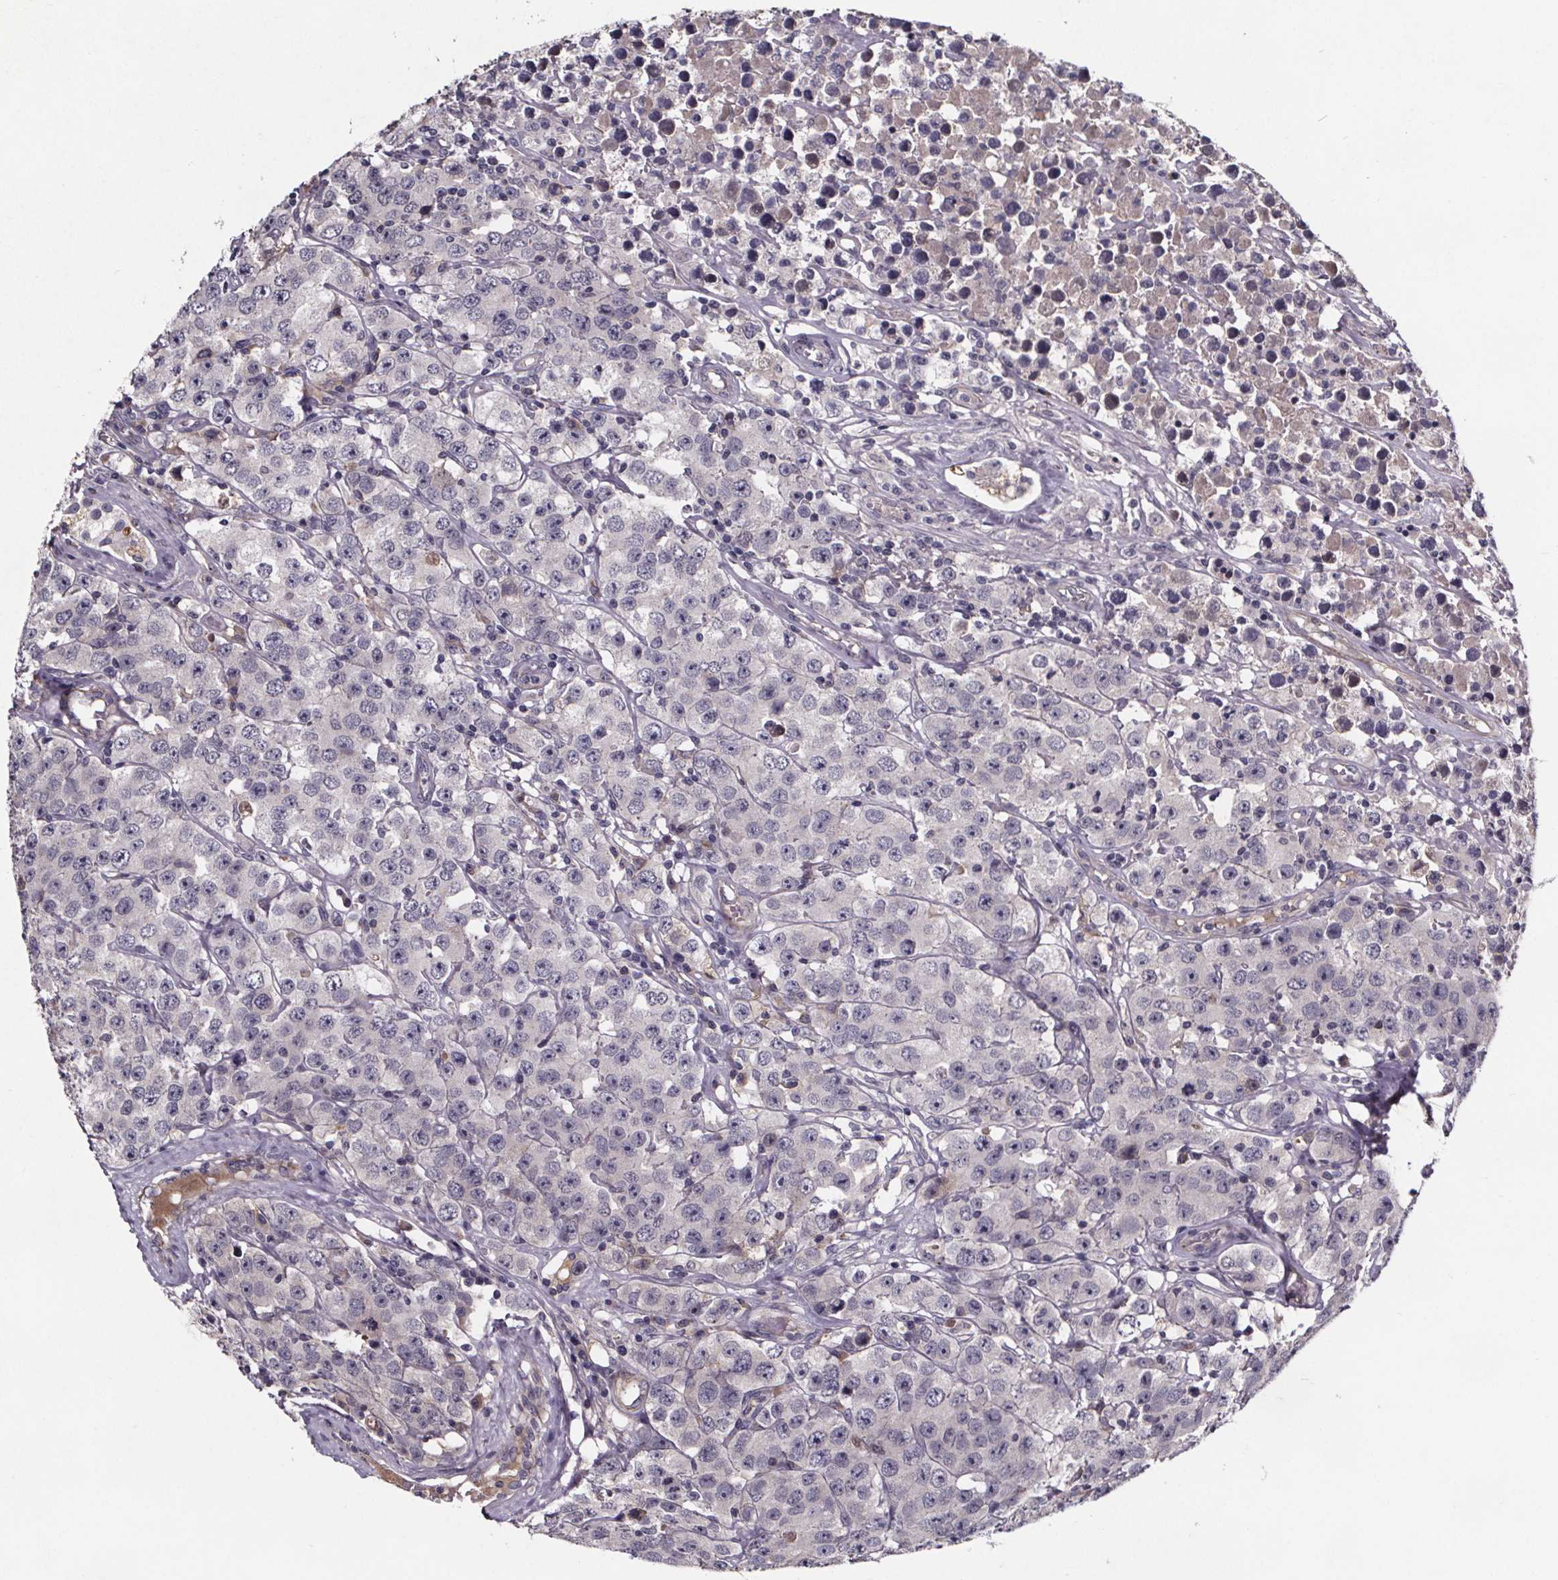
{"staining": {"intensity": "negative", "quantity": "none", "location": "none"}, "tissue": "testis cancer", "cell_type": "Tumor cells", "image_type": "cancer", "snomed": [{"axis": "morphology", "description": "Seminoma, NOS"}, {"axis": "topography", "description": "Testis"}], "caption": "This is an immunohistochemistry histopathology image of testis seminoma. There is no positivity in tumor cells.", "gene": "NPHP4", "patient": {"sex": "male", "age": 52}}